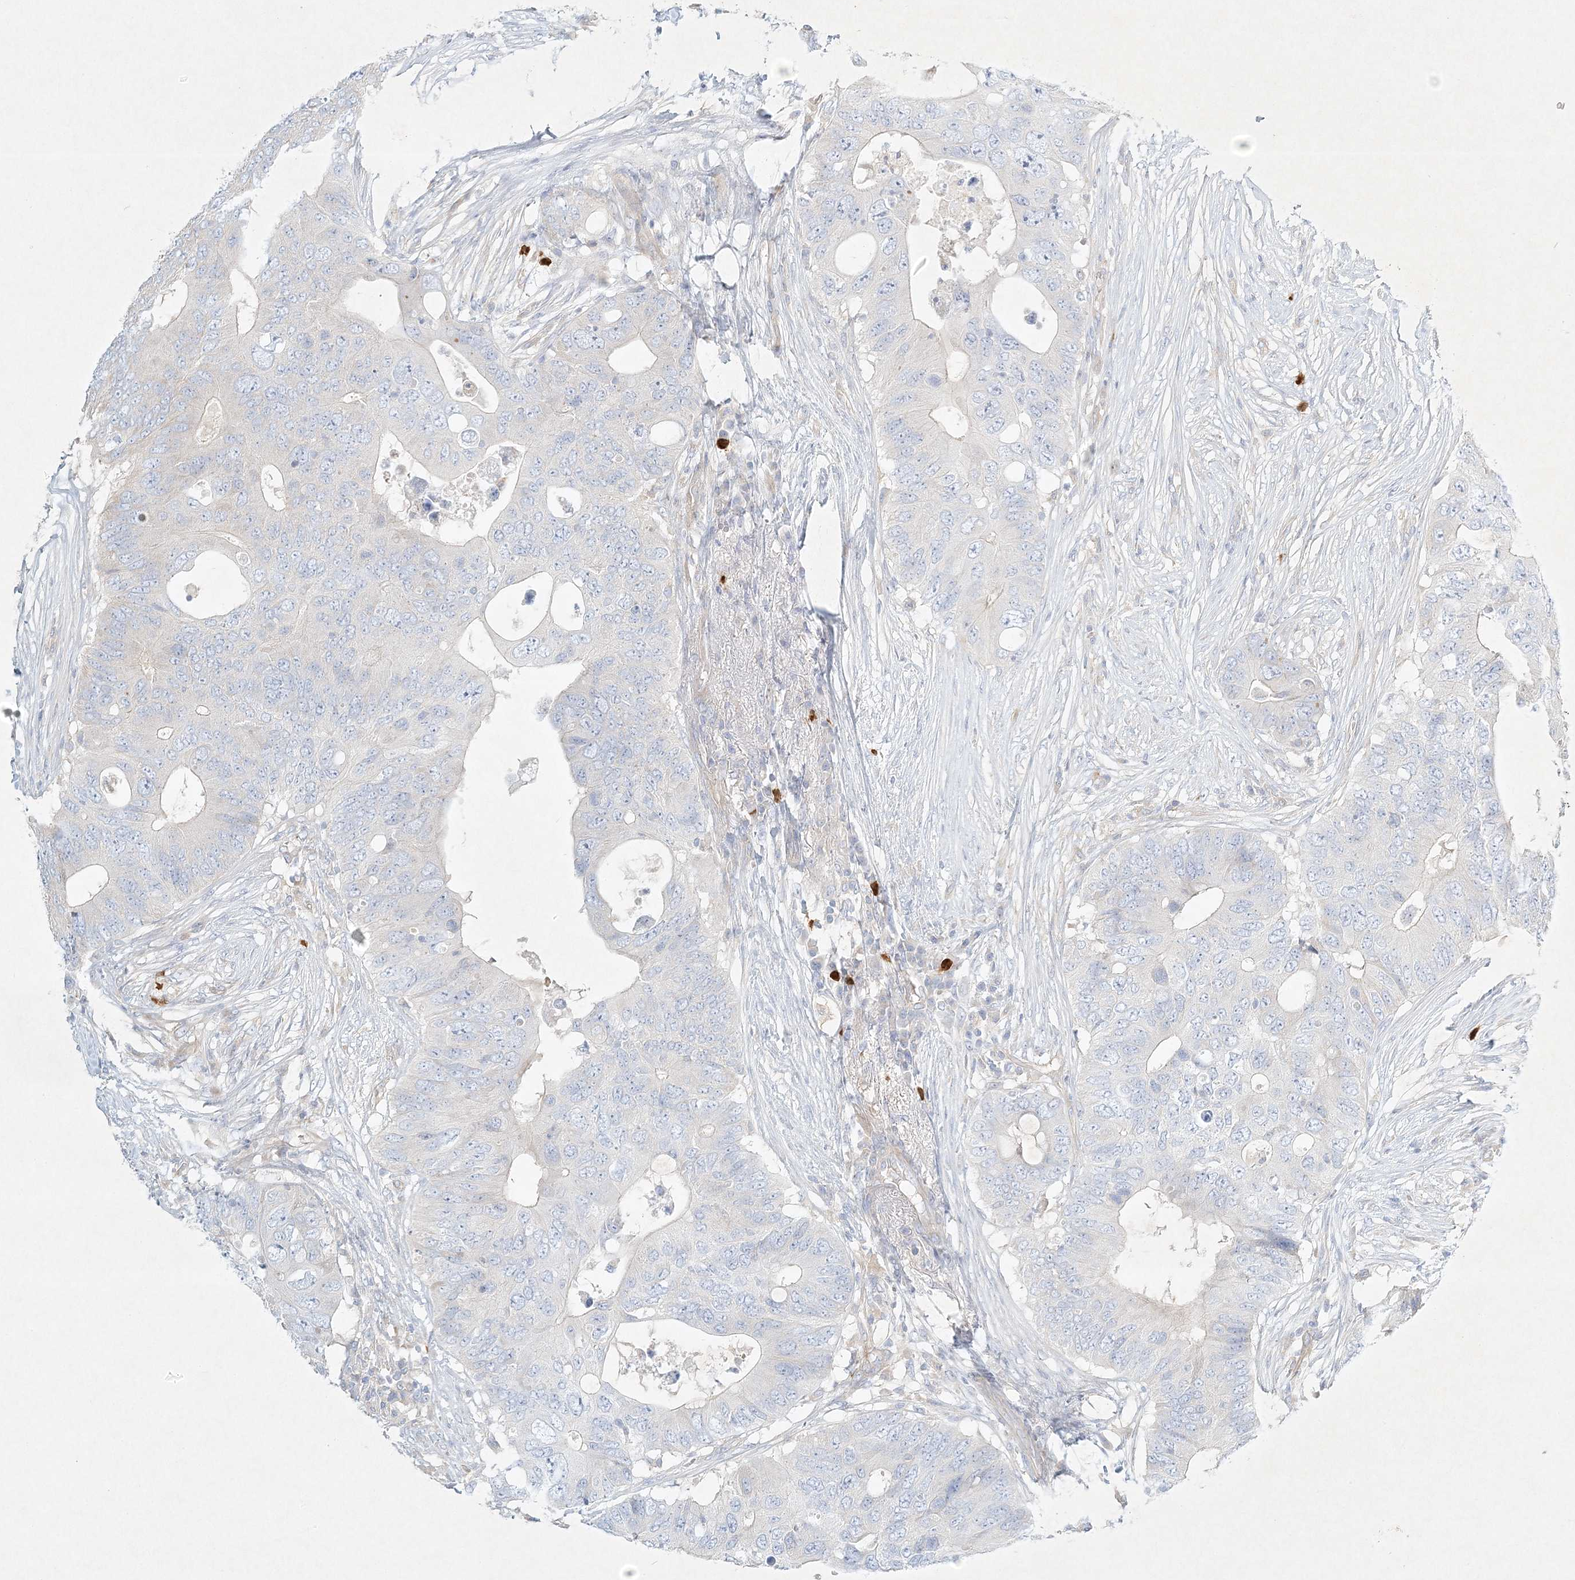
{"staining": {"intensity": "negative", "quantity": "none", "location": "none"}, "tissue": "colorectal cancer", "cell_type": "Tumor cells", "image_type": "cancer", "snomed": [{"axis": "morphology", "description": "Adenocarcinoma, NOS"}, {"axis": "topography", "description": "Colon"}], "caption": "Micrograph shows no protein positivity in tumor cells of colorectal adenocarcinoma tissue.", "gene": "STK11IP", "patient": {"sex": "male", "age": 71}}